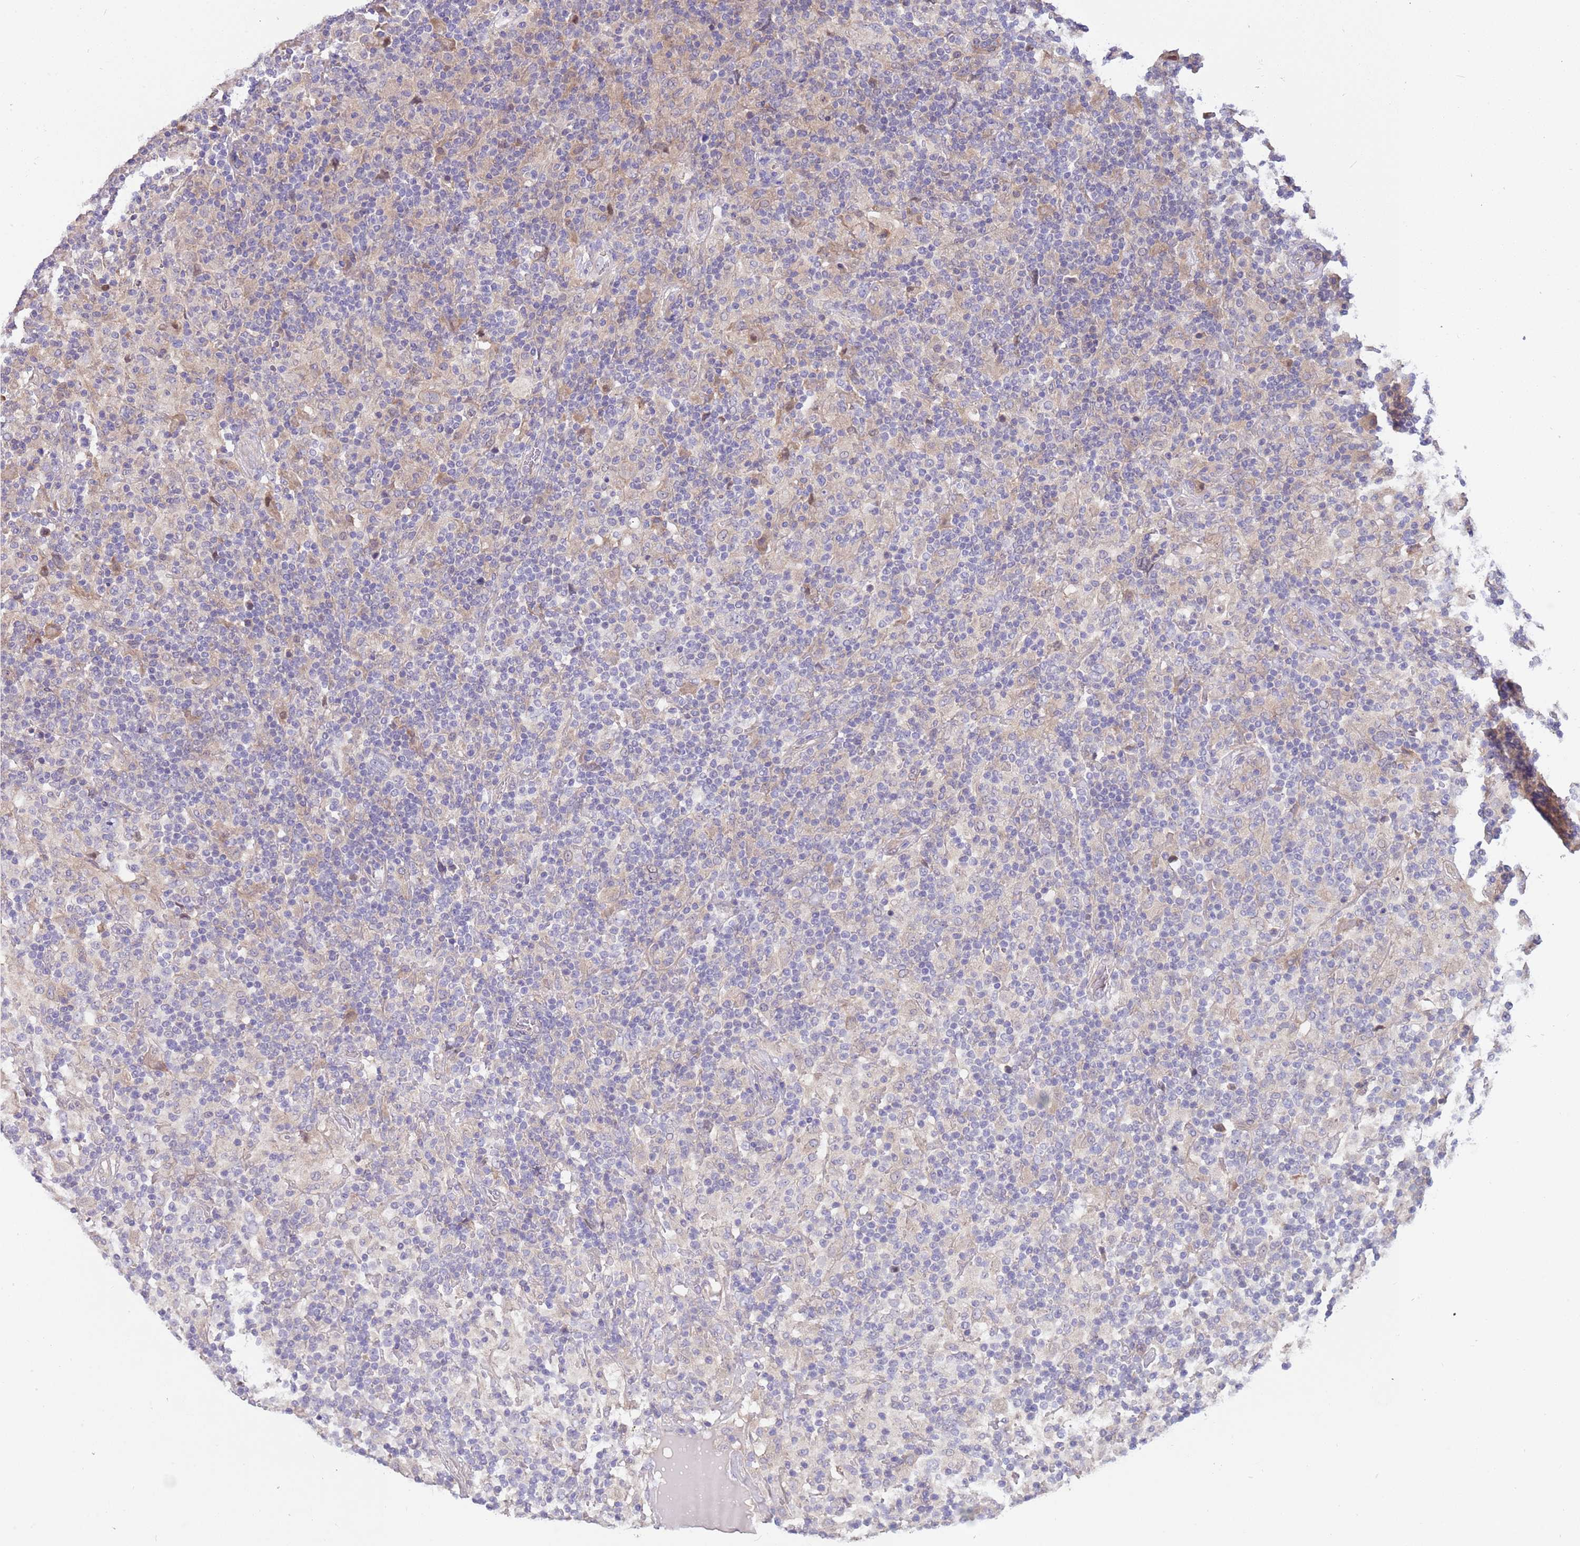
{"staining": {"intensity": "negative", "quantity": "none", "location": "none"}, "tissue": "lymphoma", "cell_type": "Tumor cells", "image_type": "cancer", "snomed": [{"axis": "morphology", "description": "Hodgkin's disease, NOS"}, {"axis": "topography", "description": "Lymph node"}], "caption": "Immunohistochemical staining of Hodgkin's disease shows no significant positivity in tumor cells. (DAB (3,3'-diaminobenzidine) immunohistochemistry (IHC) with hematoxylin counter stain).", "gene": "CABYR", "patient": {"sex": "male", "age": 70}}